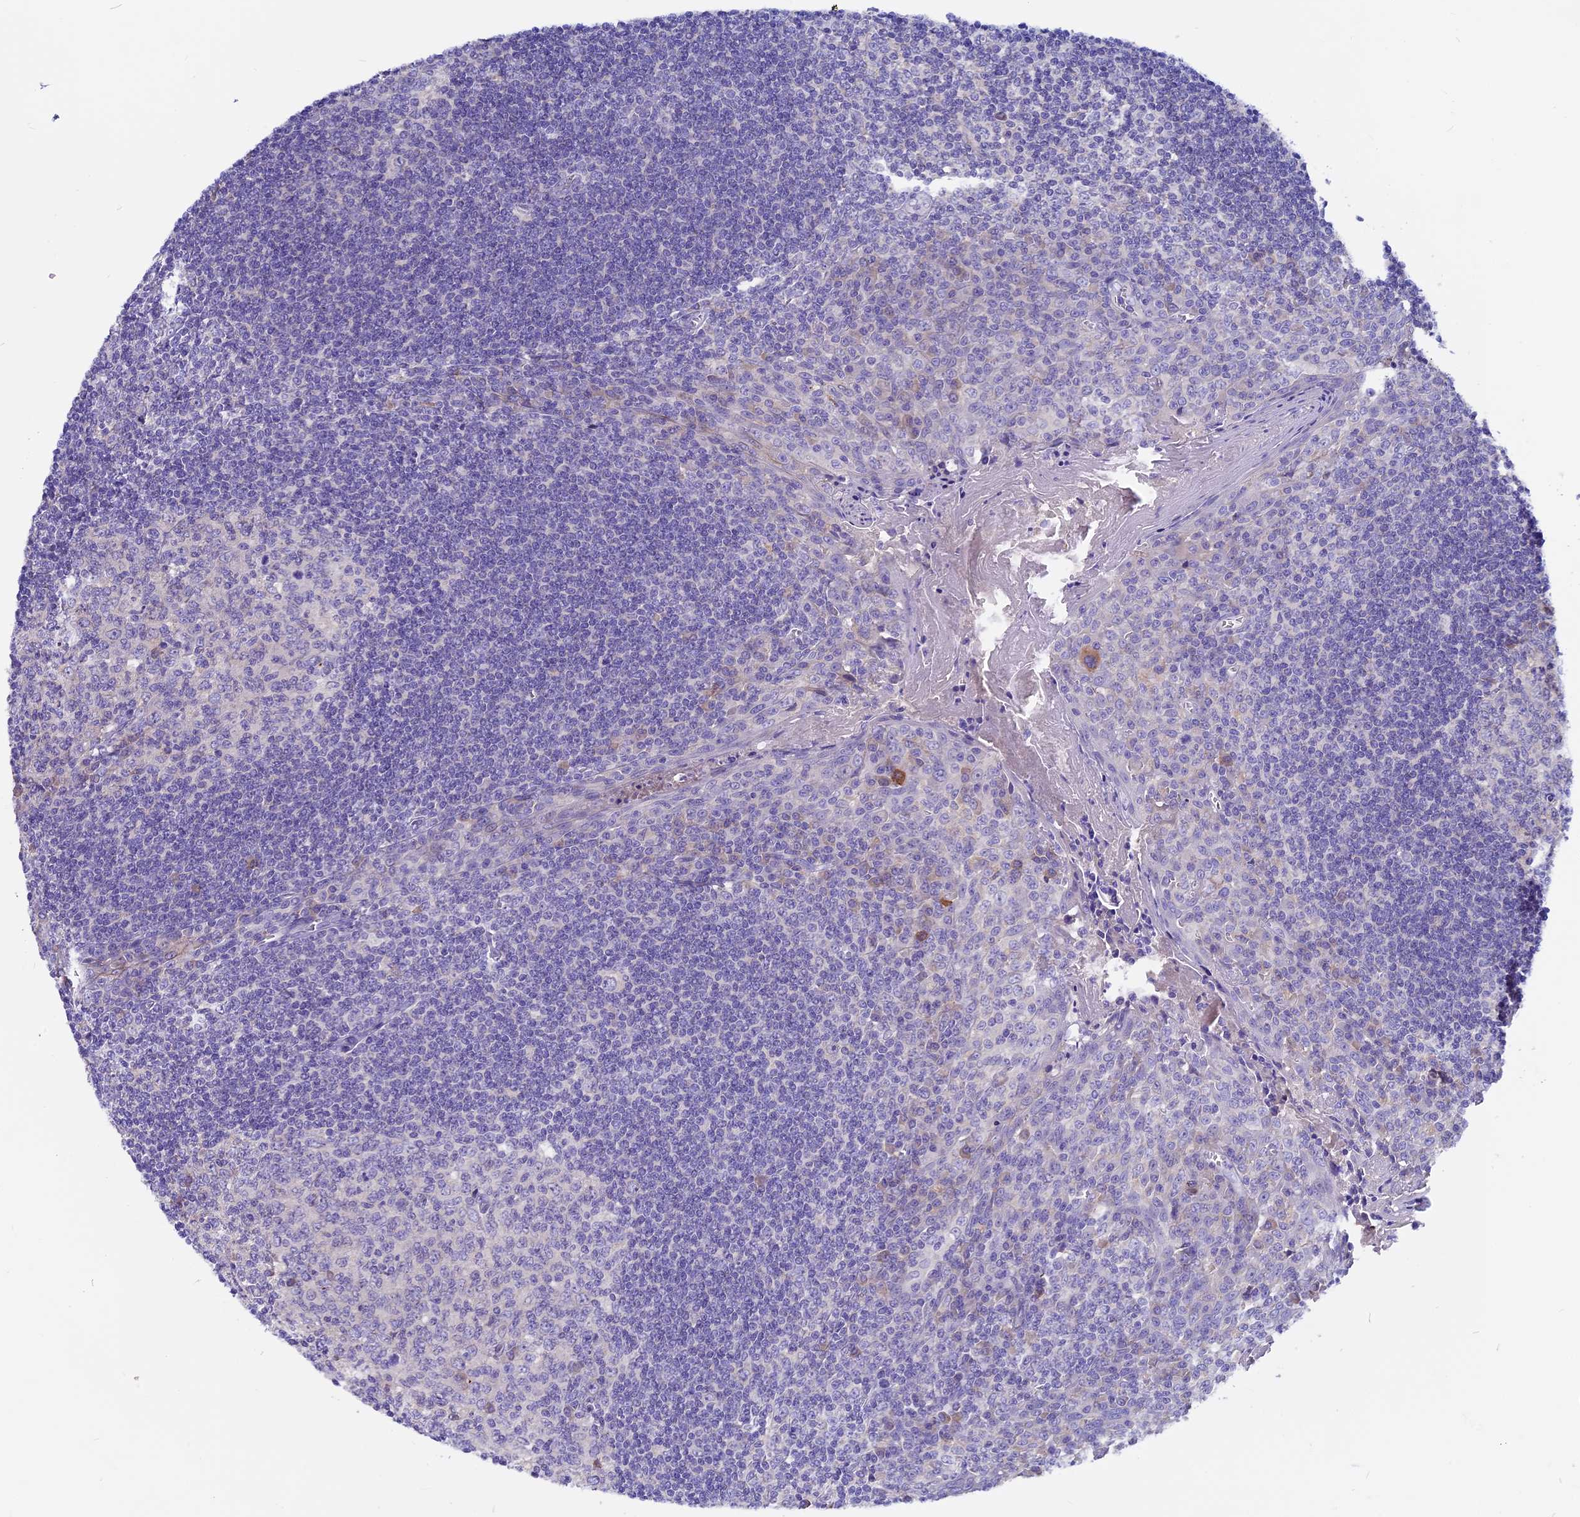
{"staining": {"intensity": "negative", "quantity": "none", "location": "none"}, "tissue": "tonsil", "cell_type": "Germinal center cells", "image_type": "normal", "snomed": [{"axis": "morphology", "description": "Normal tissue, NOS"}, {"axis": "topography", "description": "Tonsil"}], "caption": "High power microscopy histopathology image of an IHC histopathology image of normal tonsil, revealing no significant staining in germinal center cells. (Stains: DAB IHC with hematoxylin counter stain, Microscopy: brightfield microscopy at high magnification).", "gene": "CCBE1", "patient": {"sex": "male", "age": 27}}